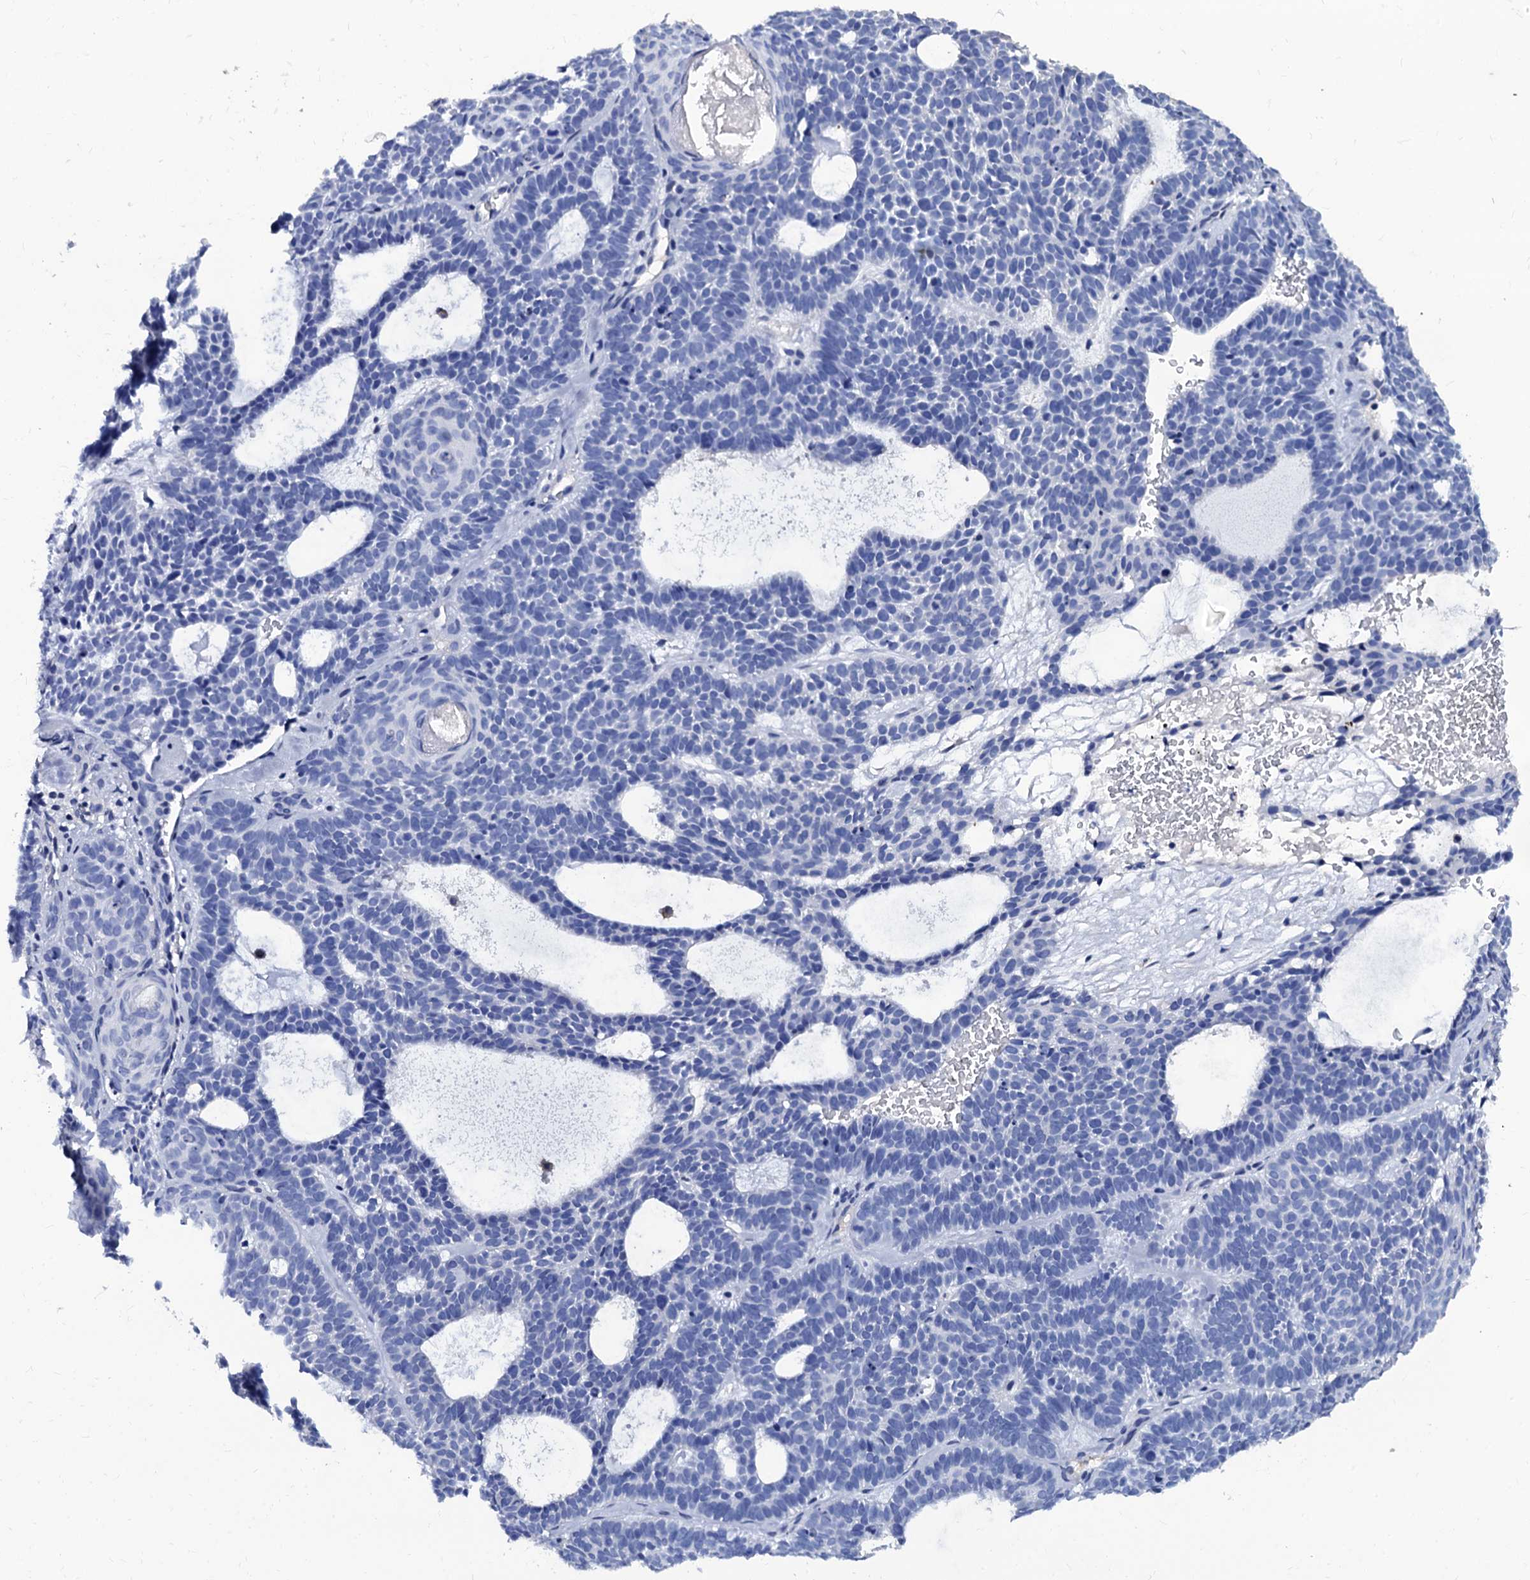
{"staining": {"intensity": "negative", "quantity": "none", "location": "none"}, "tissue": "skin cancer", "cell_type": "Tumor cells", "image_type": "cancer", "snomed": [{"axis": "morphology", "description": "Basal cell carcinoma"}, {"axis": "topography", "description": "Skin"}], "caption": "Tumor cells show no significant staining in basal cell carcinoma (skin).", "gene": "LRRC30", "patient": {"sex": "male", "age": 85}}